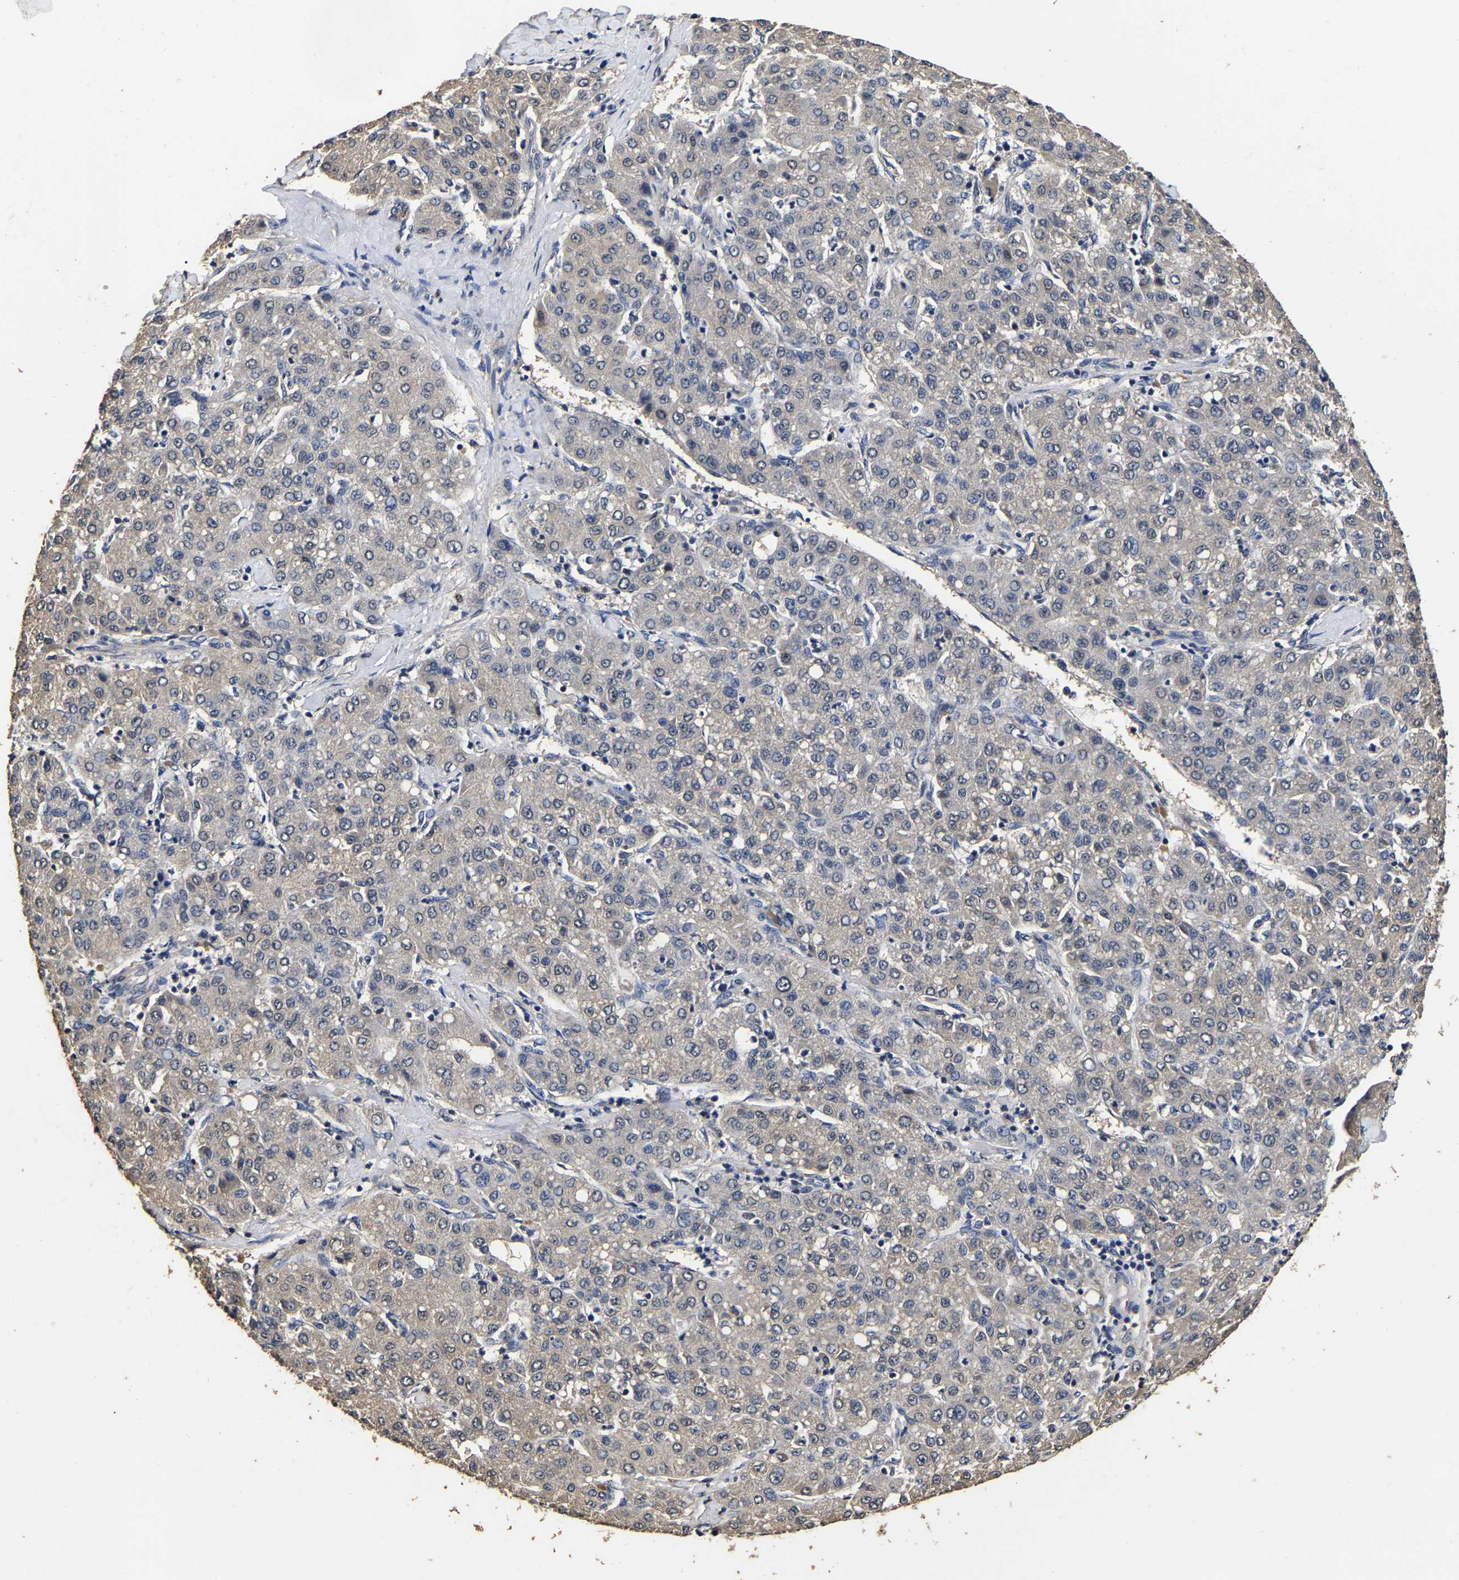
{"staining": {"intensity": "negative", "quantity": "none", "location": "none"}, "tissue": "liver cancer", "cell_type": "Tumor cells", "image_type": "cancer", "snomed": [{"axis": "morphology", "description": "Carcinoma, Hepatocellular, NOS"}, {"axis": "topography", "description": "Liver"}], "caption": "Hepatocellular carcinoma (liver) stained for a protein using IHC displays no positivity tumor cells.", "gene": "STK32C", "patient": {"sex": "male", "age": 65}}